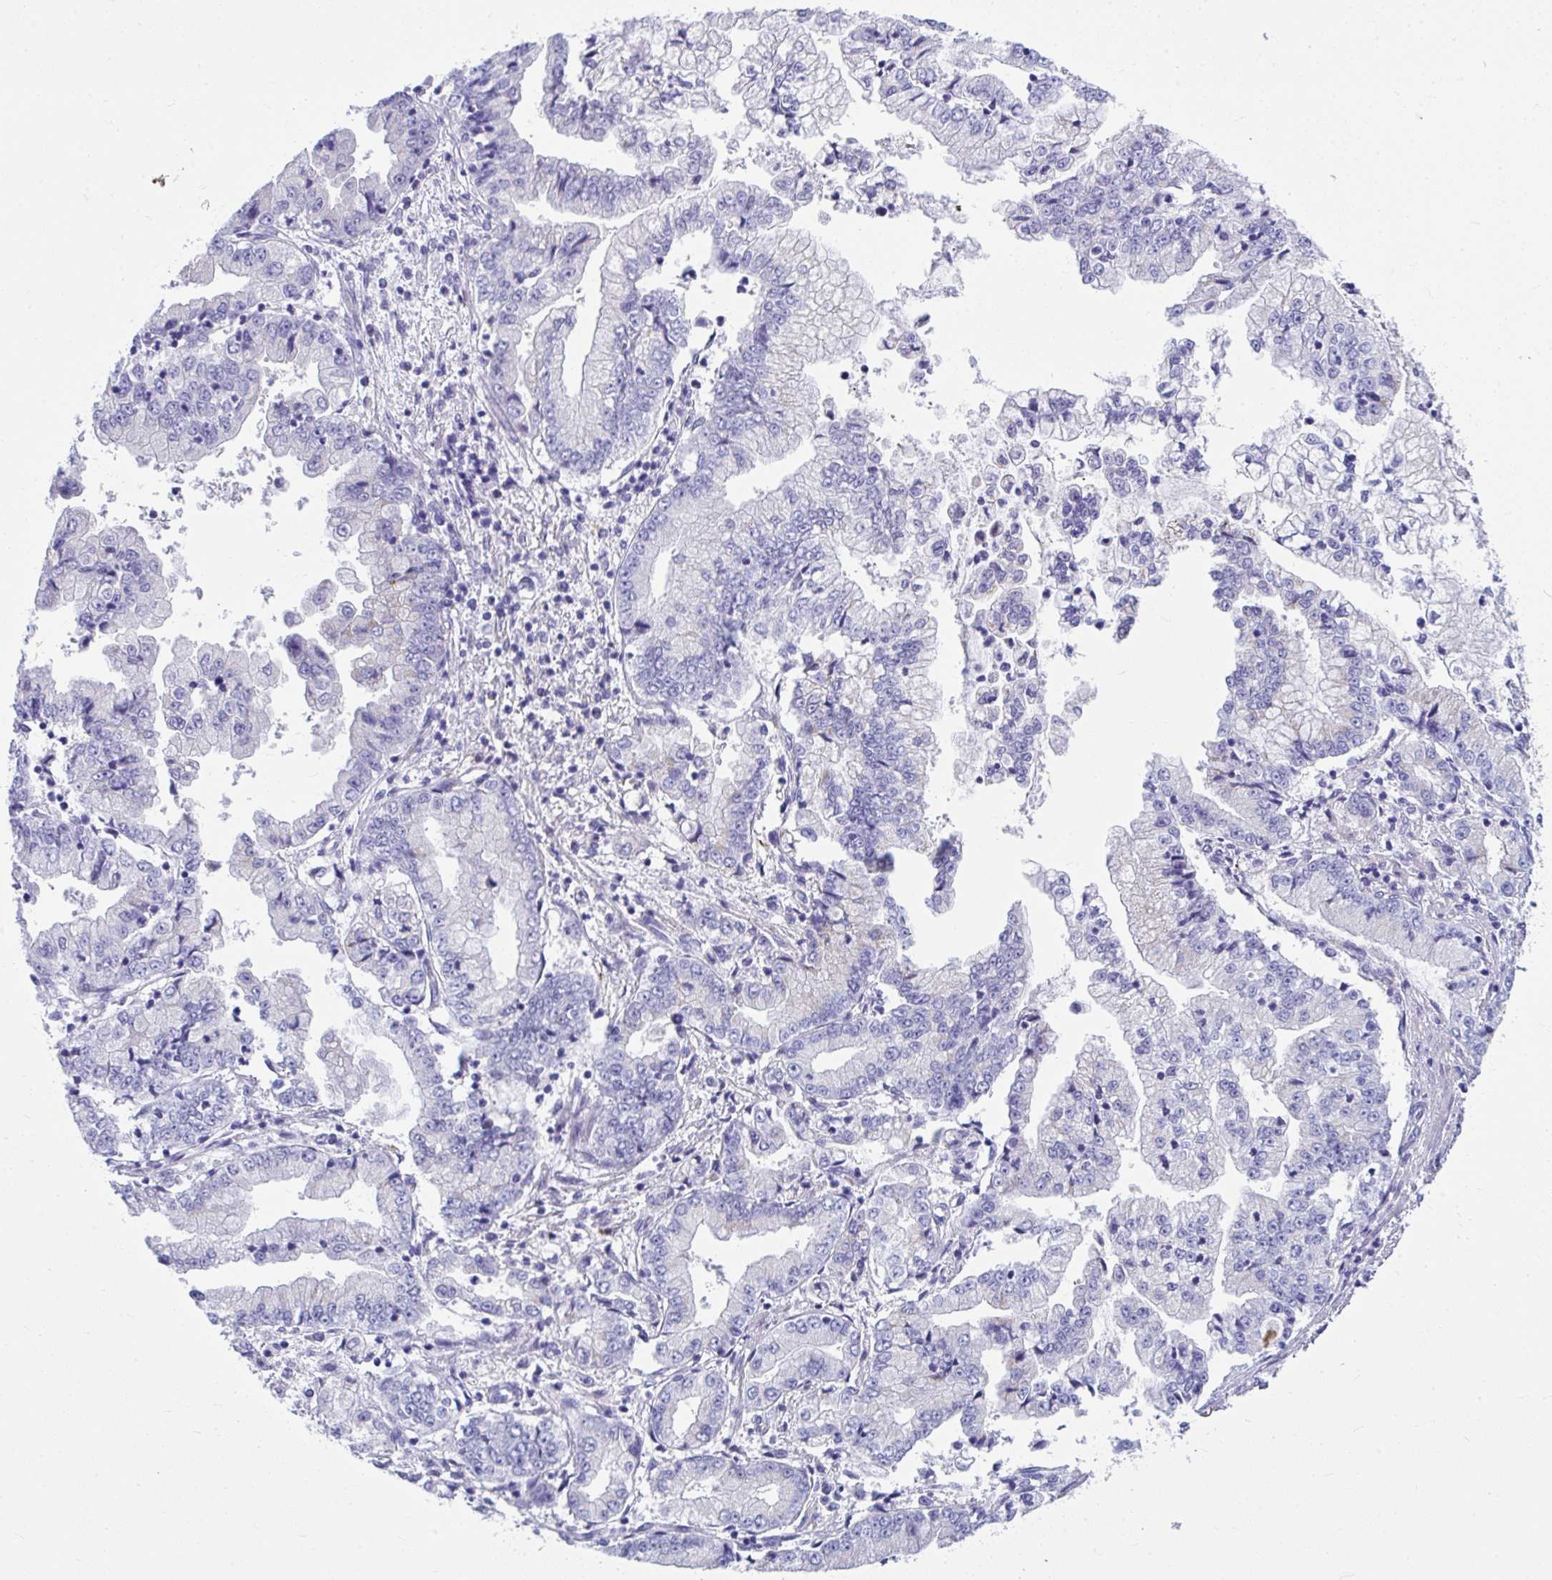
{"staining": {"intensity": "negative", "quantity": "none", "location": "none"}, "tissue": "stomach cancer", "cell_type": "Tumor cells", "image_type": "cancer", "snomed": [{"axis": "morphology", "description": "Adenocarcinoma, NOS"}, {"axis": "topography", "description": "Stomach, upper"}], "caption": "A histopathology image of human stomach cancer (adenocarcinoma) is negative for staining in tumor cells.", "gene": "ISL1", "patient": {"sex": "female", "age": 74}}